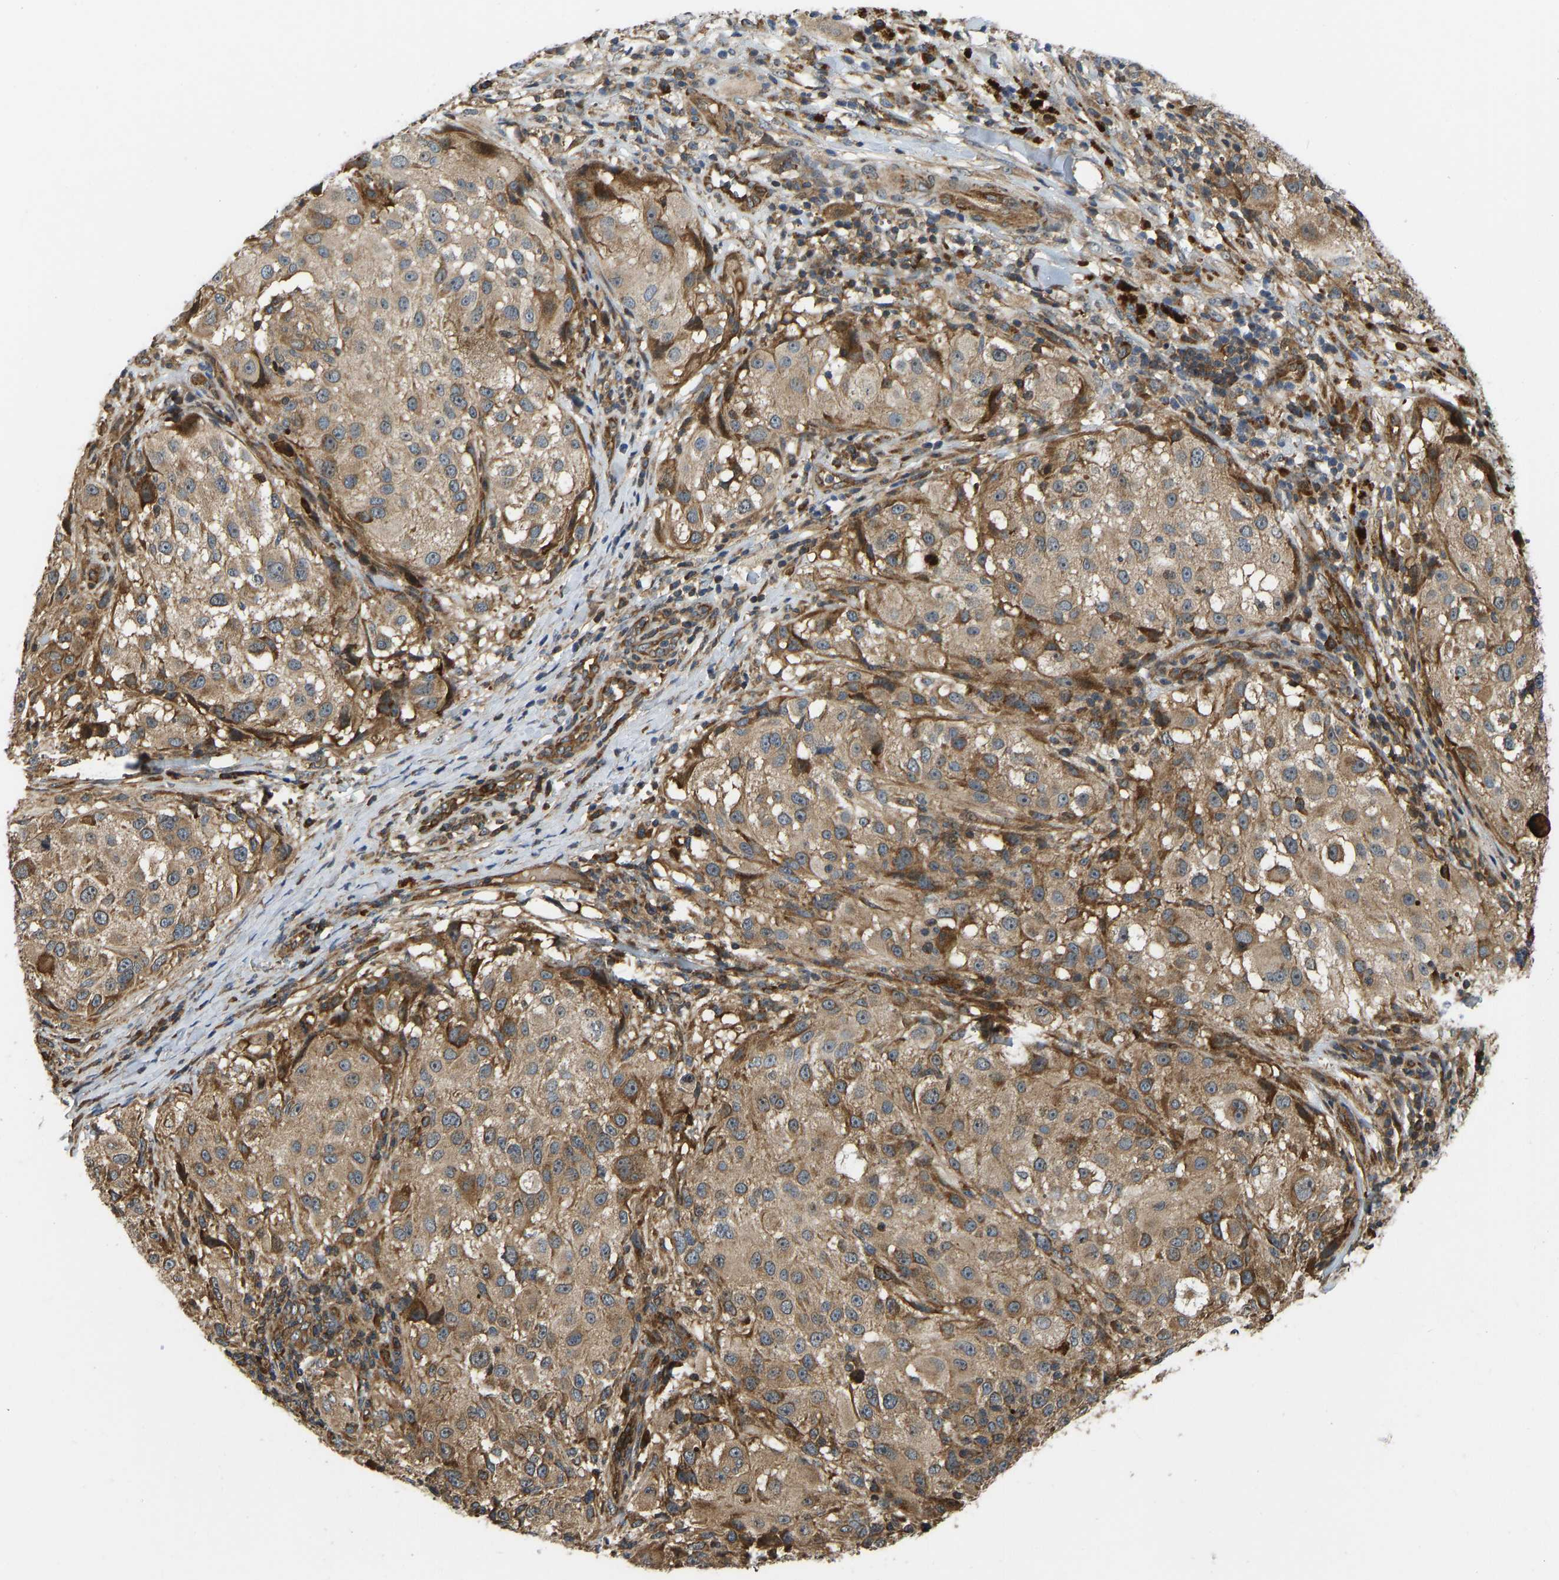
{"staining": {"intensity": "moderate", "quantity": ">75%", "location": "cytoplasmic/membranous"}, "tissue": "melanoma", "cell_type": "Tumor cells", "image_type": "cancer", "snomed": [{"axis": "morphology", "description": "Necrosis, NOS"}, {"axis": "morphology", "description": "Malignant melanoma, NOS"}, {"axis": "topography", "description": "Skin"}], "caption": "Melanoma was stained to show a protein in brown. There is medium levels of moderate cytoplasmic/membranous expression in about >75% of tumor cells.", "gene": "RASGRF2", "patient": {"sex": "female", "age": 87}}